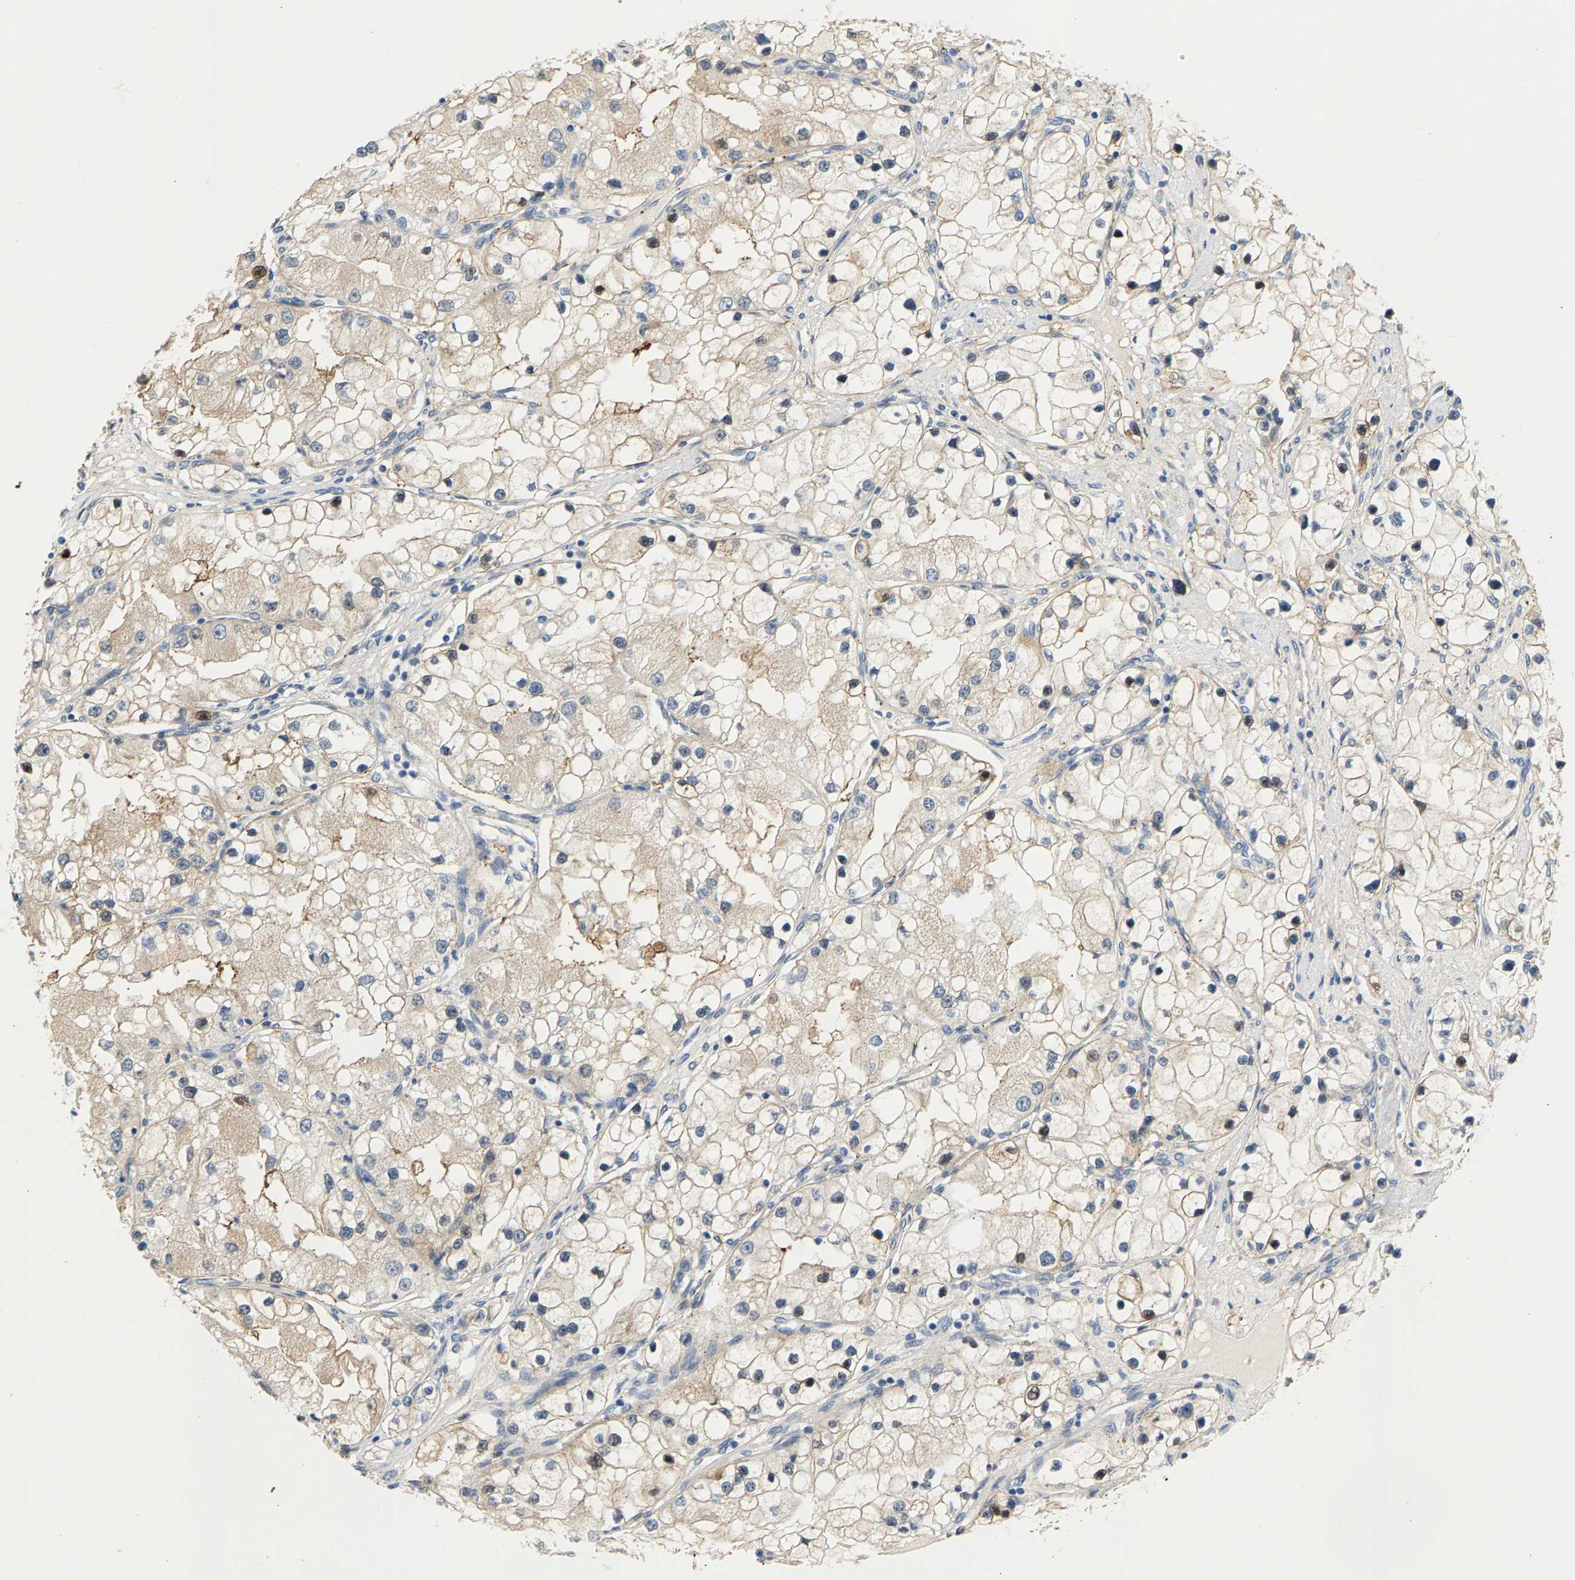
{"staining": {"intensity": "weak", "quantity": "25%-75%", "location": "cytoplasmic/membranous"}, "tissue": "renal cancer", "cell_type": "Tumor cells", "image_type": "cancer", "snomed": [{"axis": "morphology", "description": "Adenocarcinoma, NOS"}, {"axis": "topography", "description": "Kidney"}], "caption": "Immunohistochemistry (DAB) staining of human renal adenocarcinoma shows weak cytoplasmic/membranous protein expression in about 25%-75% of tumor cells. (DAB IHC, brown staining for protein, blue staining for nuclei).", "gene": "KRTAP27-1", "patient": {"sex": "male", "age": 68}}